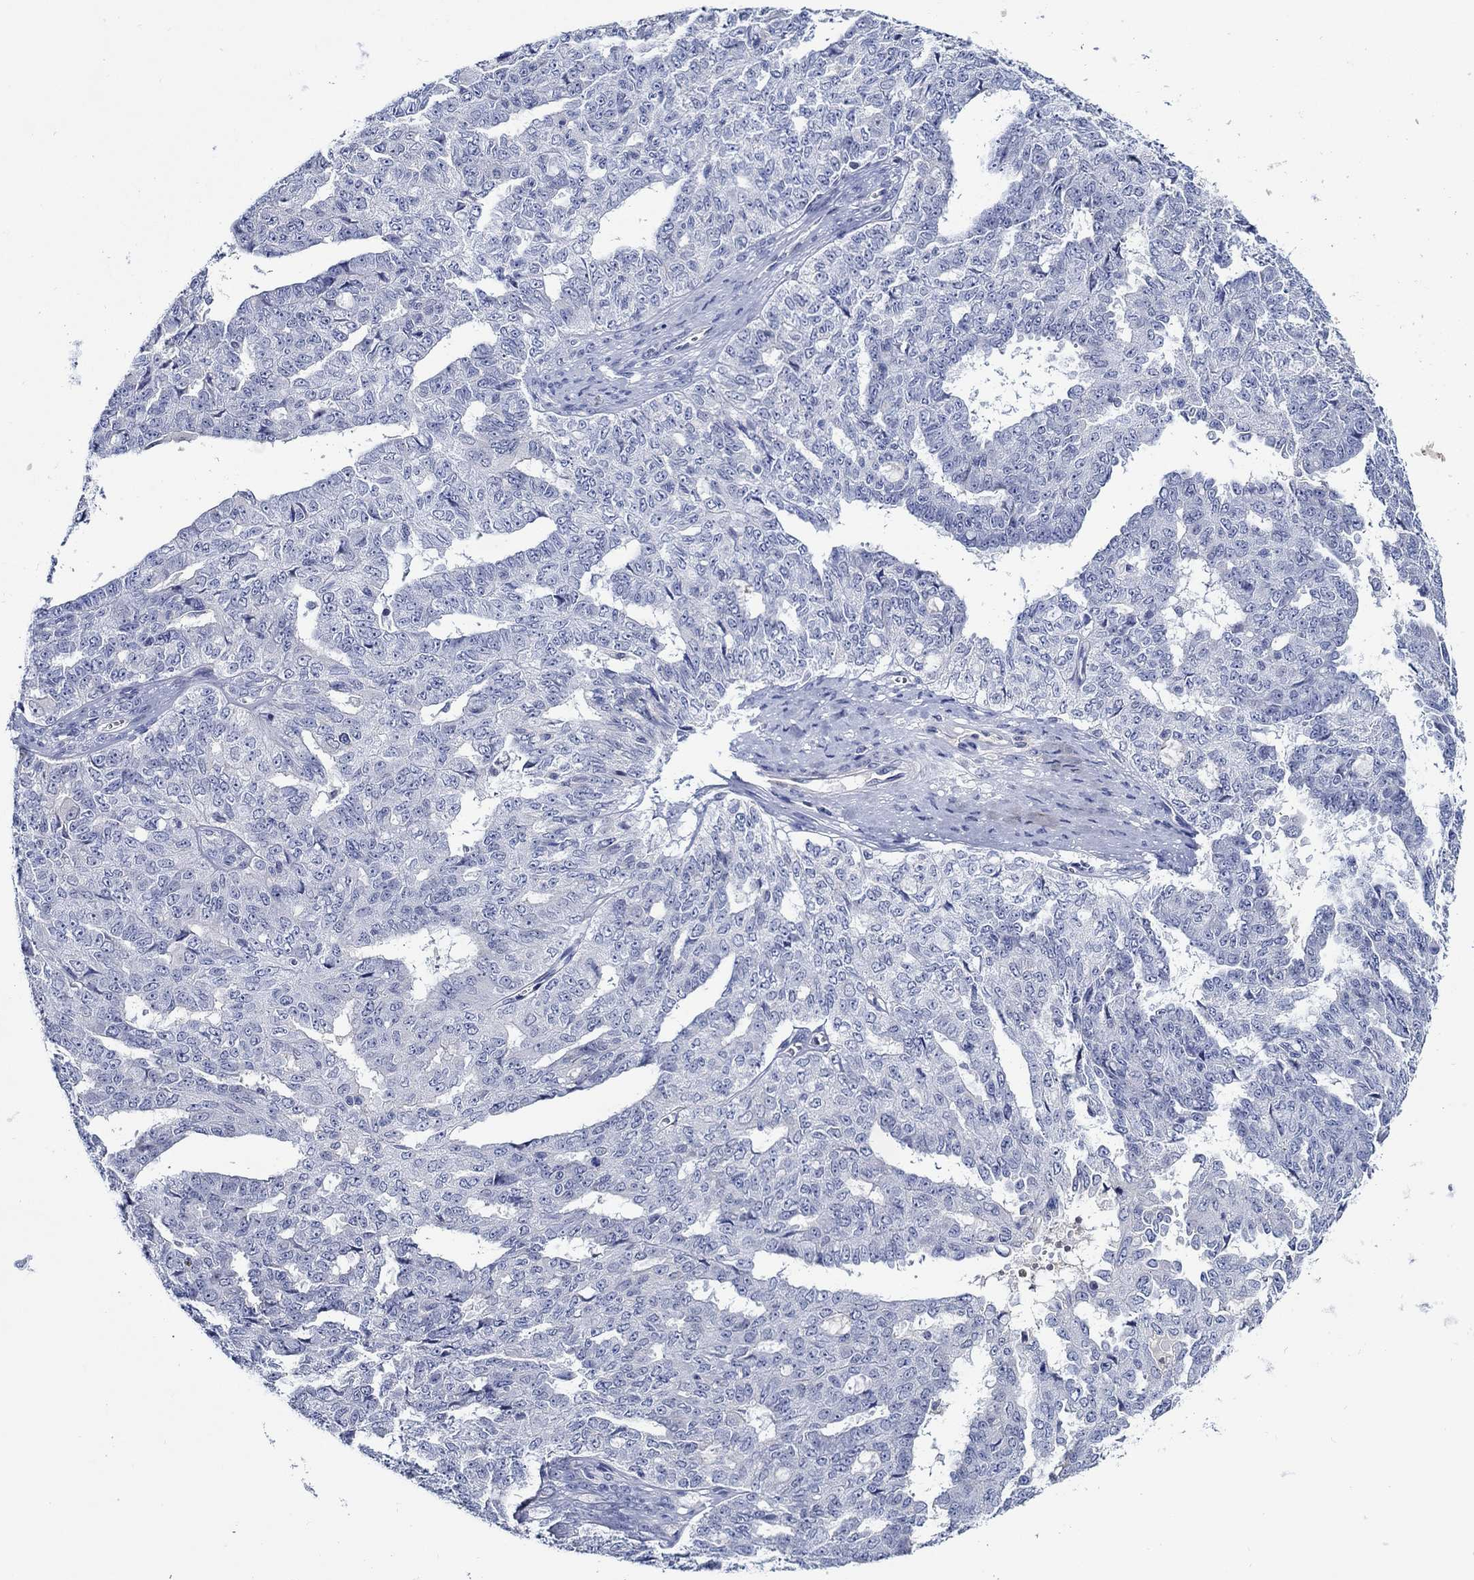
{"staining": {"intensity": "negative", "quantity": "none", "location": "none"}, "tissue": "ovarian cancer", "cell_type": "Tumor cells", "image_type": "cancer", "snomed": [{"axis": "morphology", "description": "Cystadenocarcinoma, serous, NOS"}, {"axis": "topography", "description": "Ovary"}], "caption": "DAB (3,3'-diaminobenzidine) immunohistochemical staining of human ovarian cancer (serous cystadenocarcinoma) shows no significant expression in tumor cells.", "gene": "MC2R", "patient": {"sex": "female", "age": 71}}